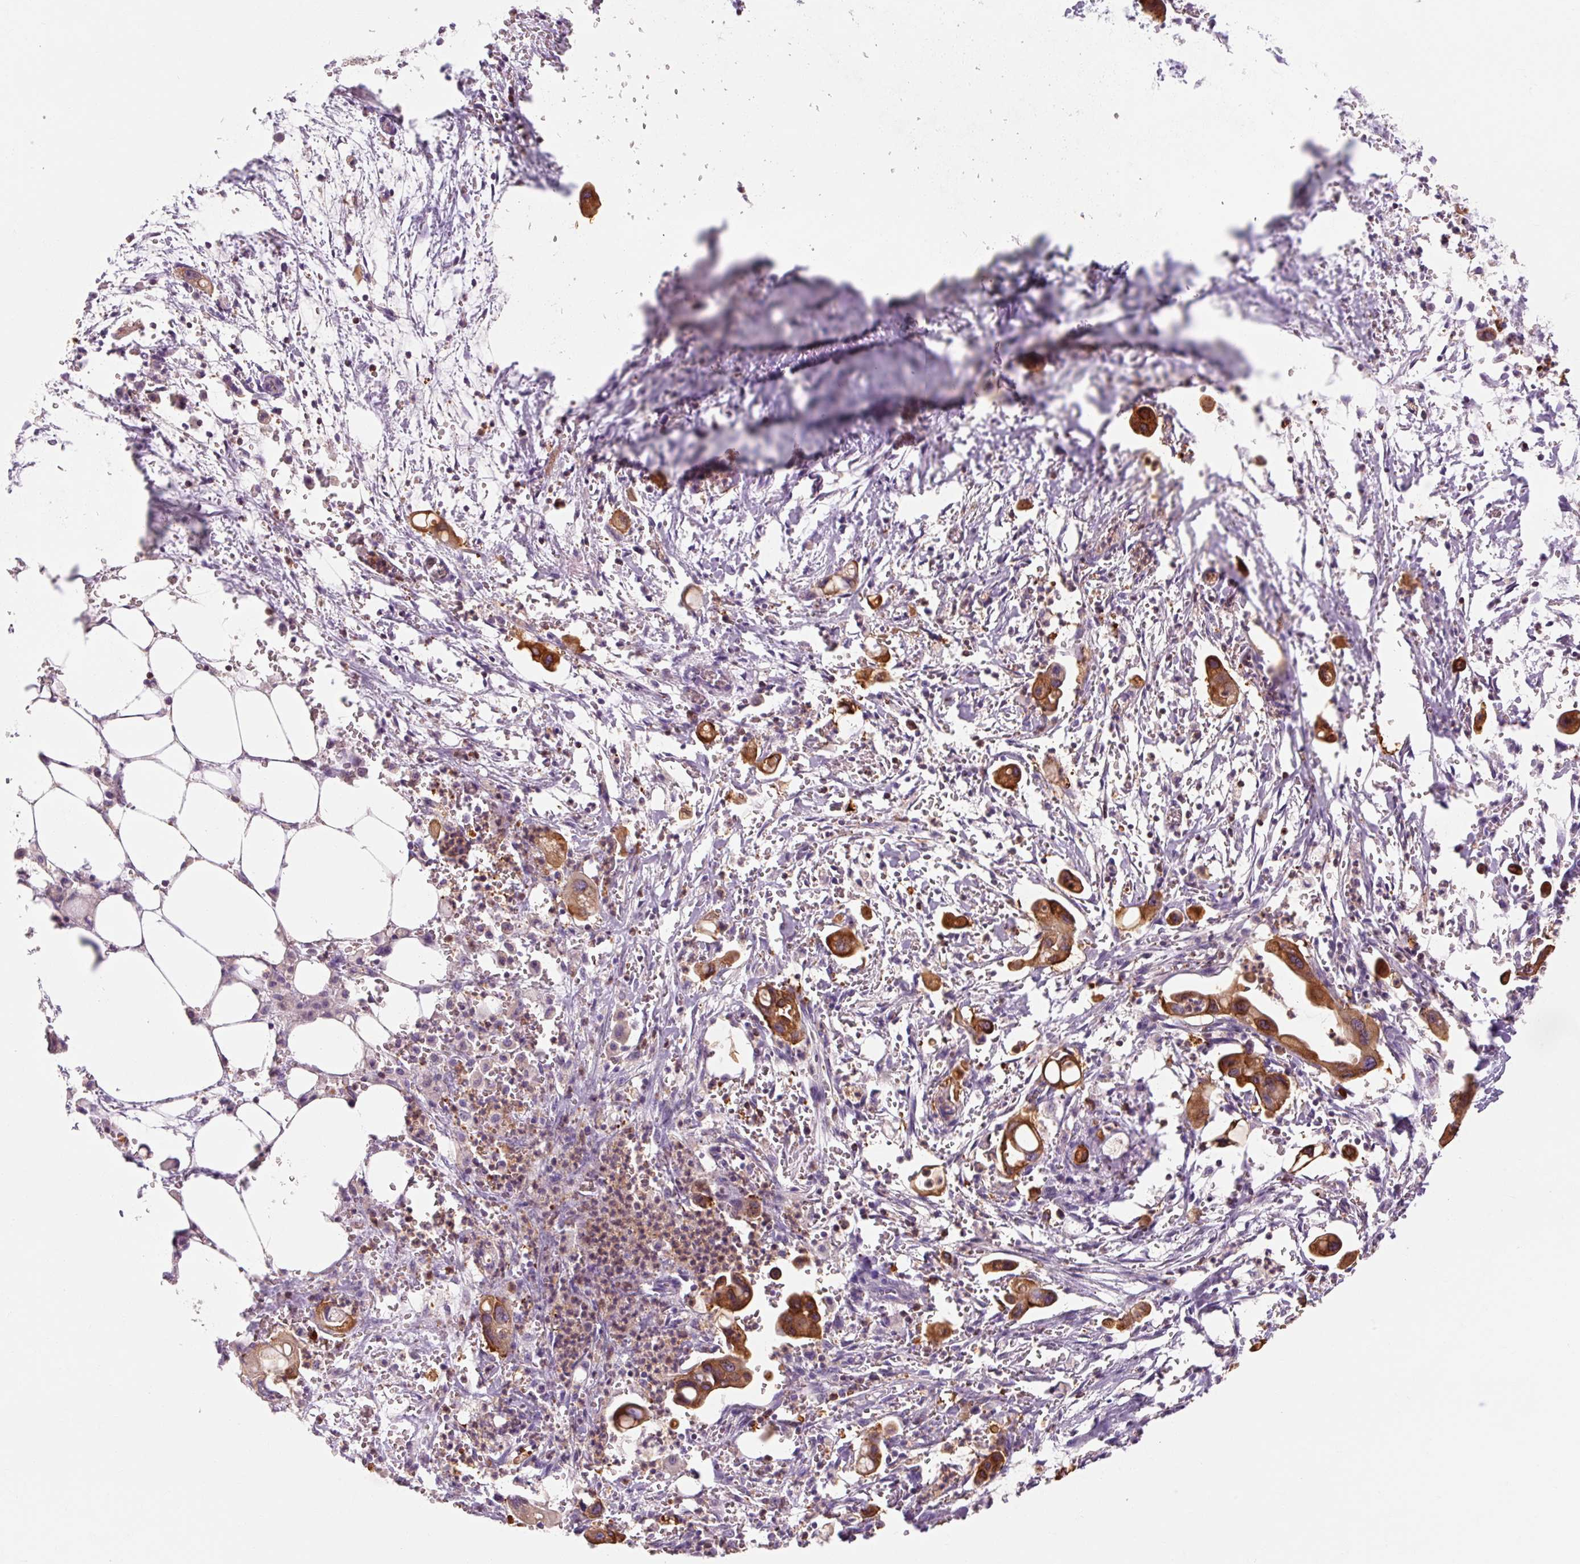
{"staining": {"intensity": "strong", "quantity": "25%-75%", "location": "cytoplasmic/membranous"}, "tissue": "pancreatic cancer", "cell_type": "Tumor cells", "image_type": "cancer", "snomed": [{"axis": "morphology", "description": "Adenocarcinoma, NOS"}, {"axis": "topography", "description": "Pancreas"}], "caption": "Pancreatic cancer tissue displays strong cytoplasmic/membranous staining in approximately 25%-75% of tumor cells, visualized by immunohistochemistry.", "gene": "OR8K1", "patient": {"sex": "male", "age": 61}}